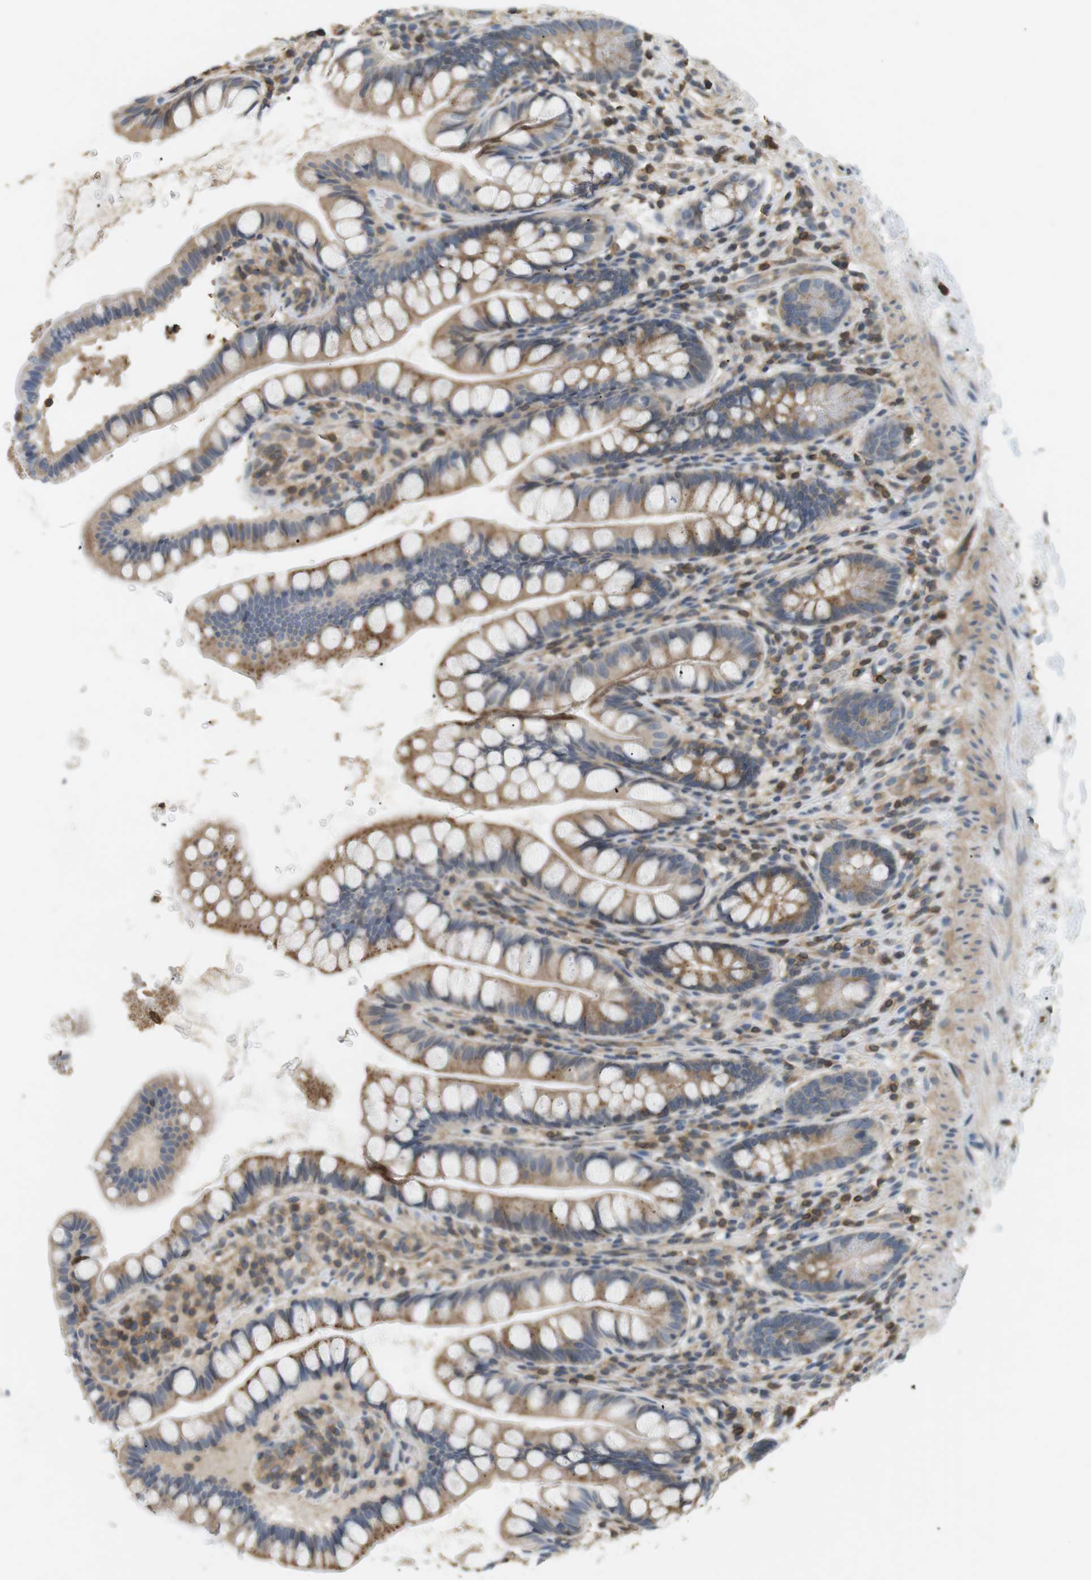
{"staining": {"intensity": "moderate", "quantity": ">75%", "location": "cytoplasmic/membranous"}, "tissue": "small intestine", "cell_type": "Glandular cells", "image_type": "normal", "snomed": [{"axis": "morphology", "description": "Normal tissue, NOS"}, {"axis": "topography", "description": "Small intestine"}], "caption": "An image showing moderate cytoplasmic/membranous expression in about >75% of glandular cells in unremarkable small intestine, as visualized by brown immunohistochemical staining.", "gene": "P2RY1", "patient": {"sex": "female", "age": 84}}